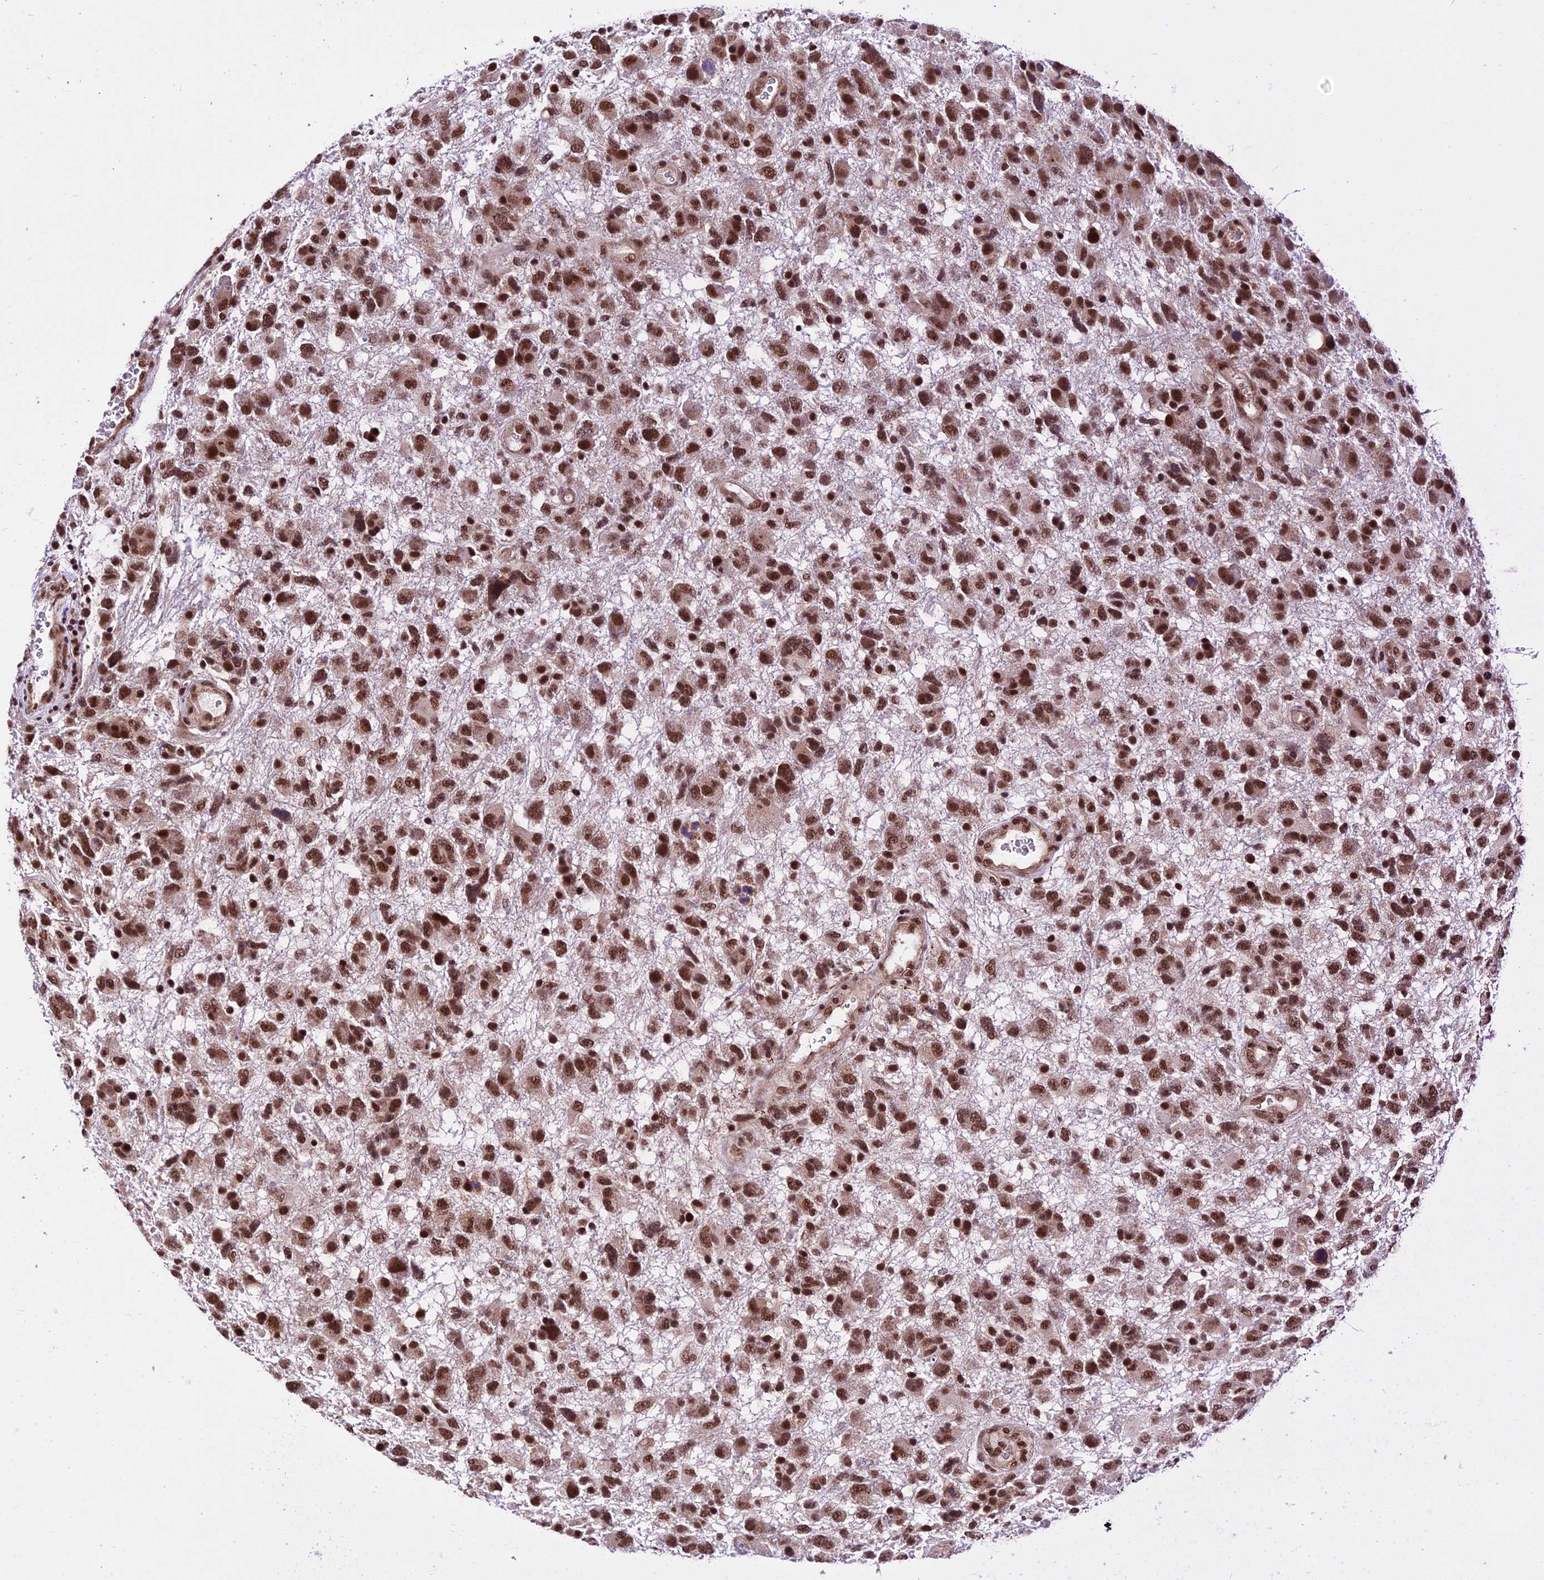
{"staining": {"intensity": "strong", "quantity": ">75%", "location": "nuclear"}, "tissue": "glioma", "cell_type": "Tumor cells", "image_type": "cancer", "snomed": [{"axis": "morphology", "description": "Glioma, malignant, High grade"}, {"axis": "topography", "description": "Brain"}], "caption": "Malignant glioma (high-grade) stained with a protein marker demonstrates strong staining in tumor cells.", "gene": "RBM42", "patient": {"sex": "male", "age": 61}}